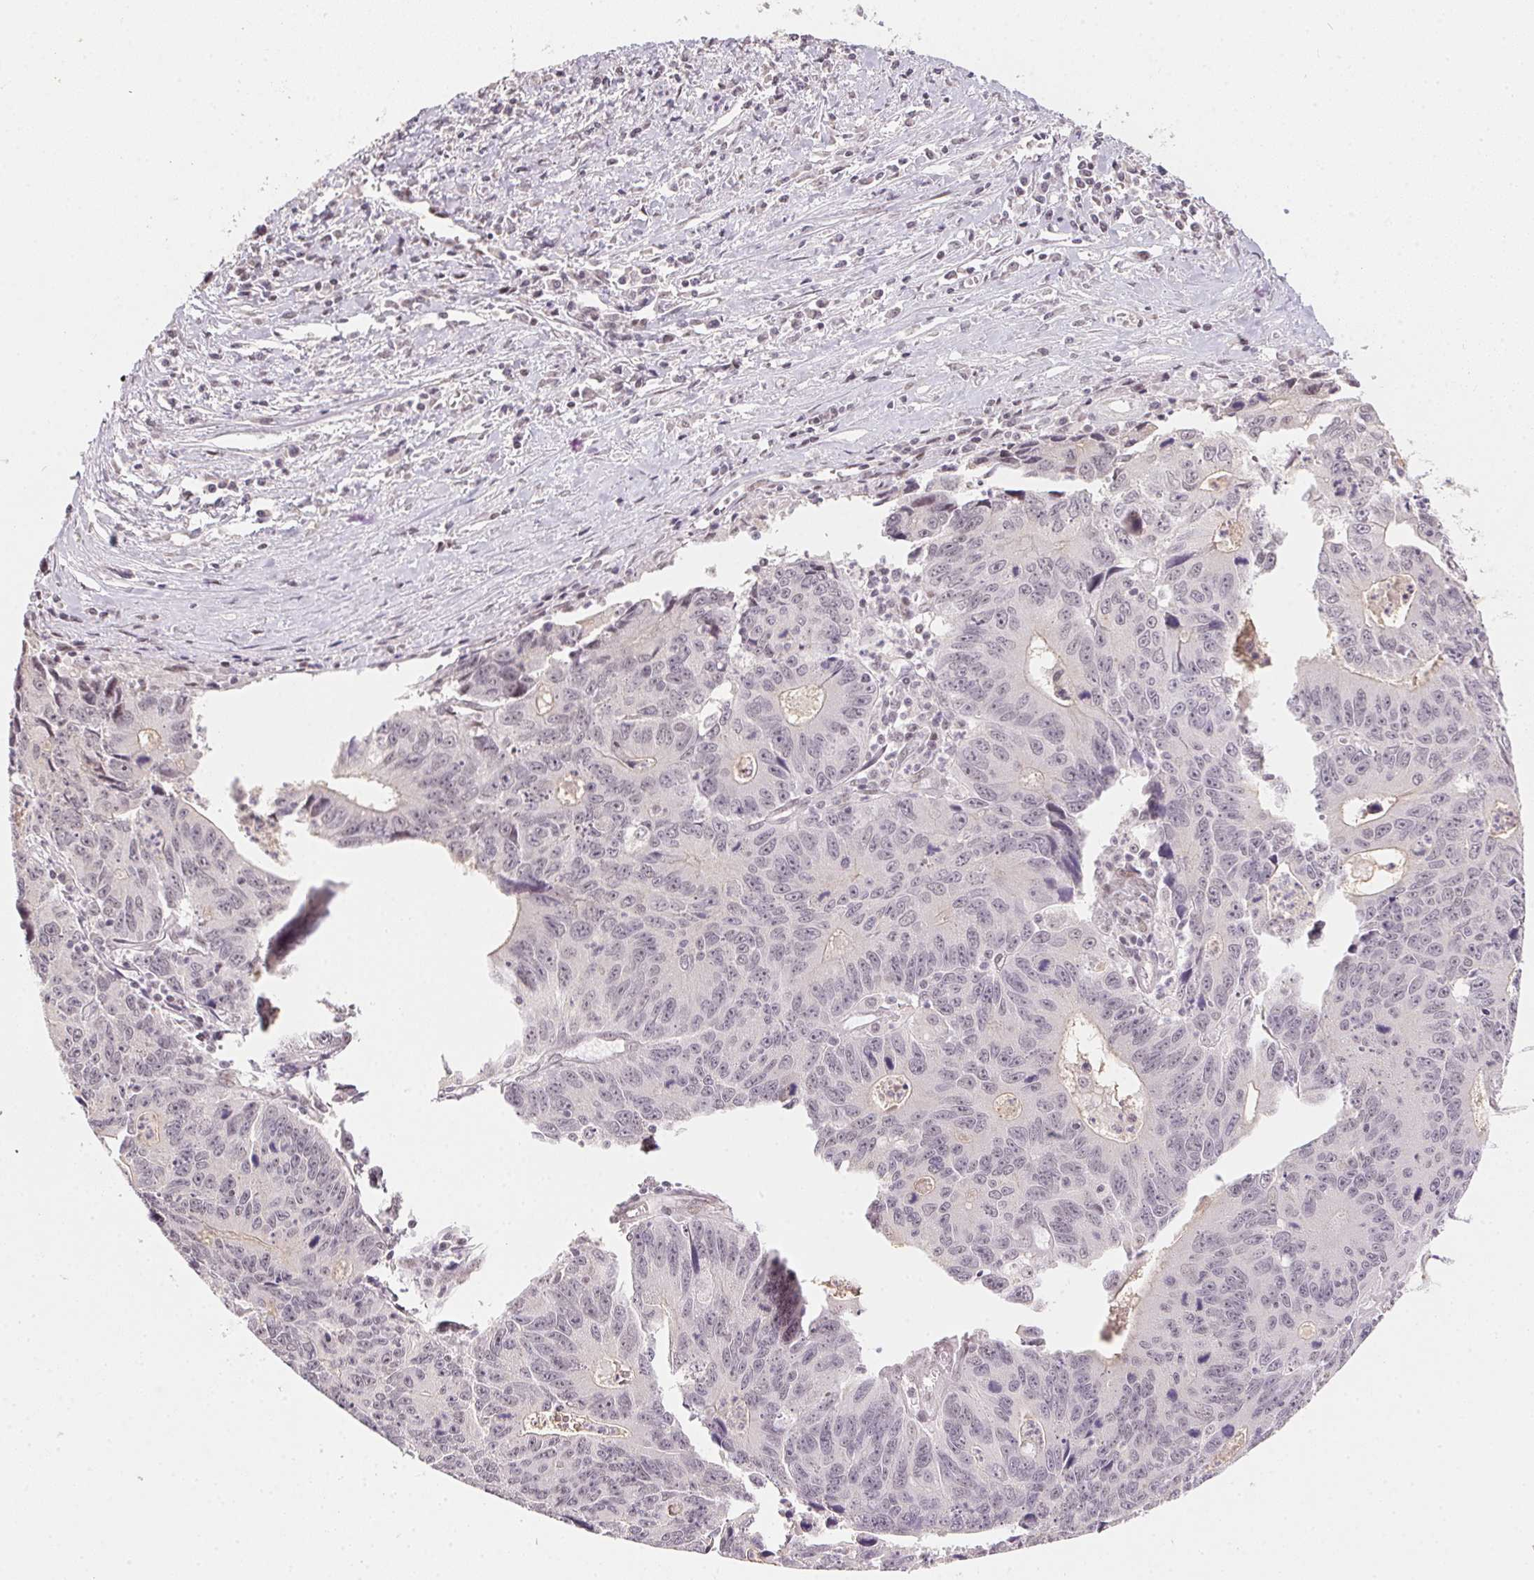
{"staining": {"intensity": "negative", "quantity": "none", "location": "none"}, "tissue": "liver cancer", "cell_type": "Tumor cells", "image_type": "cancer", "snomed": [{"axis": "morphology", "description": "Cholangiocarcinoma"}, {"axis": "topography", "description": "Liver"}], "caption": "High power microscopy photomicrograph of an immunohistochemistry histopathology image of liver cholangiocarcinoma, revealing no significant staining in tumor cells.", "gene": "KDM4D", "patient": {"sex": "male", "age": 65}}